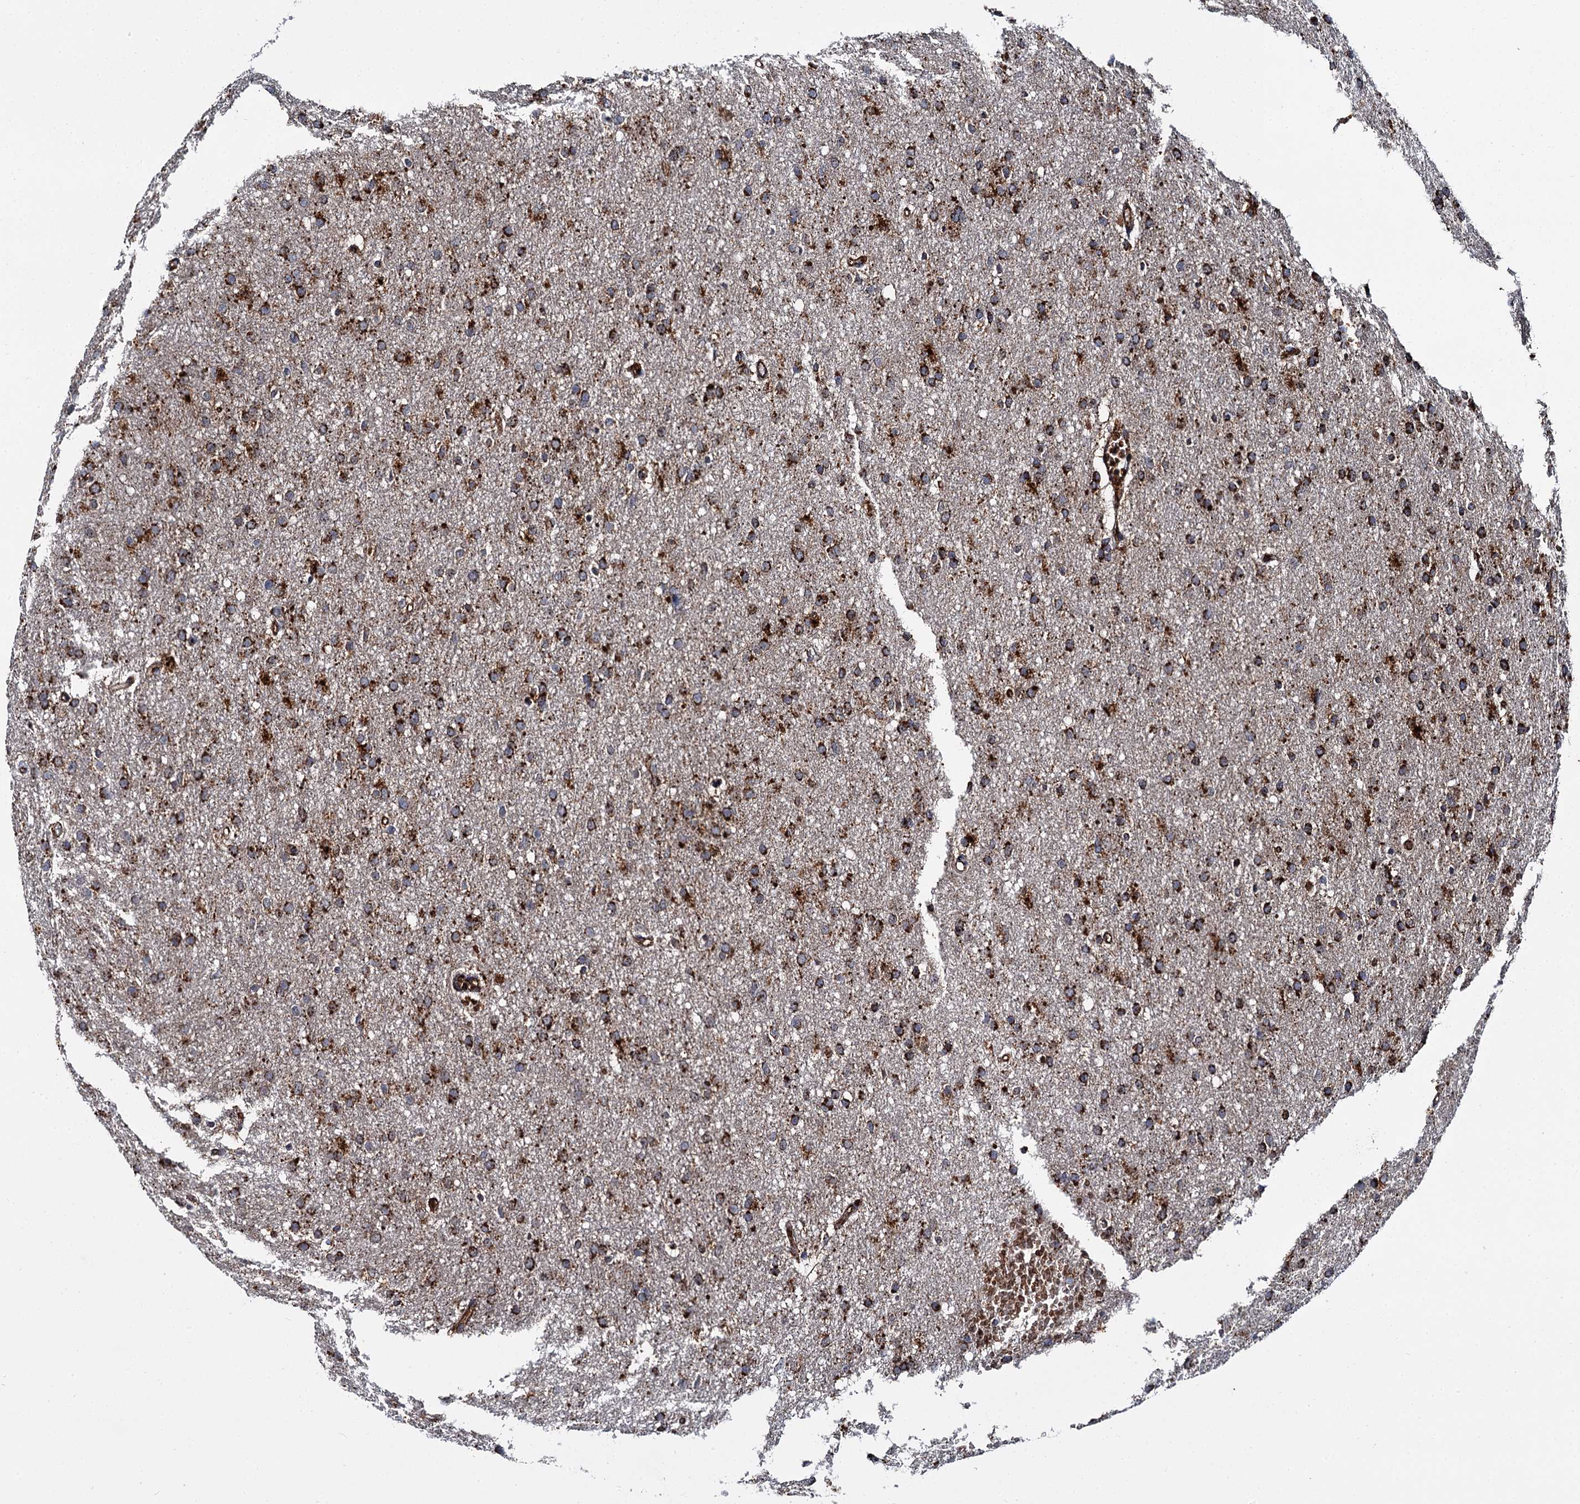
{"staining": {"intensity": "strong", "quantity": ">75%", "location": "cytoplasmic/membranous"}, "tissue": "glioma", "cell_type": "Tumor cells", "image_type": "cancer", "snomed": [{"axis": "morphology", "description": "Glioma, malignant, High grade"}, {"axis": "topography", "description": "Cerebral cortex"}], "caption": "A histopathology image of human malignant glioma (high-grade) stained for a protein demonstrates strong cytoplasmic/membranous brown staining in tumor cells.", "gene": "GBA1", "patient": {"sex": "female", "age": 36}}